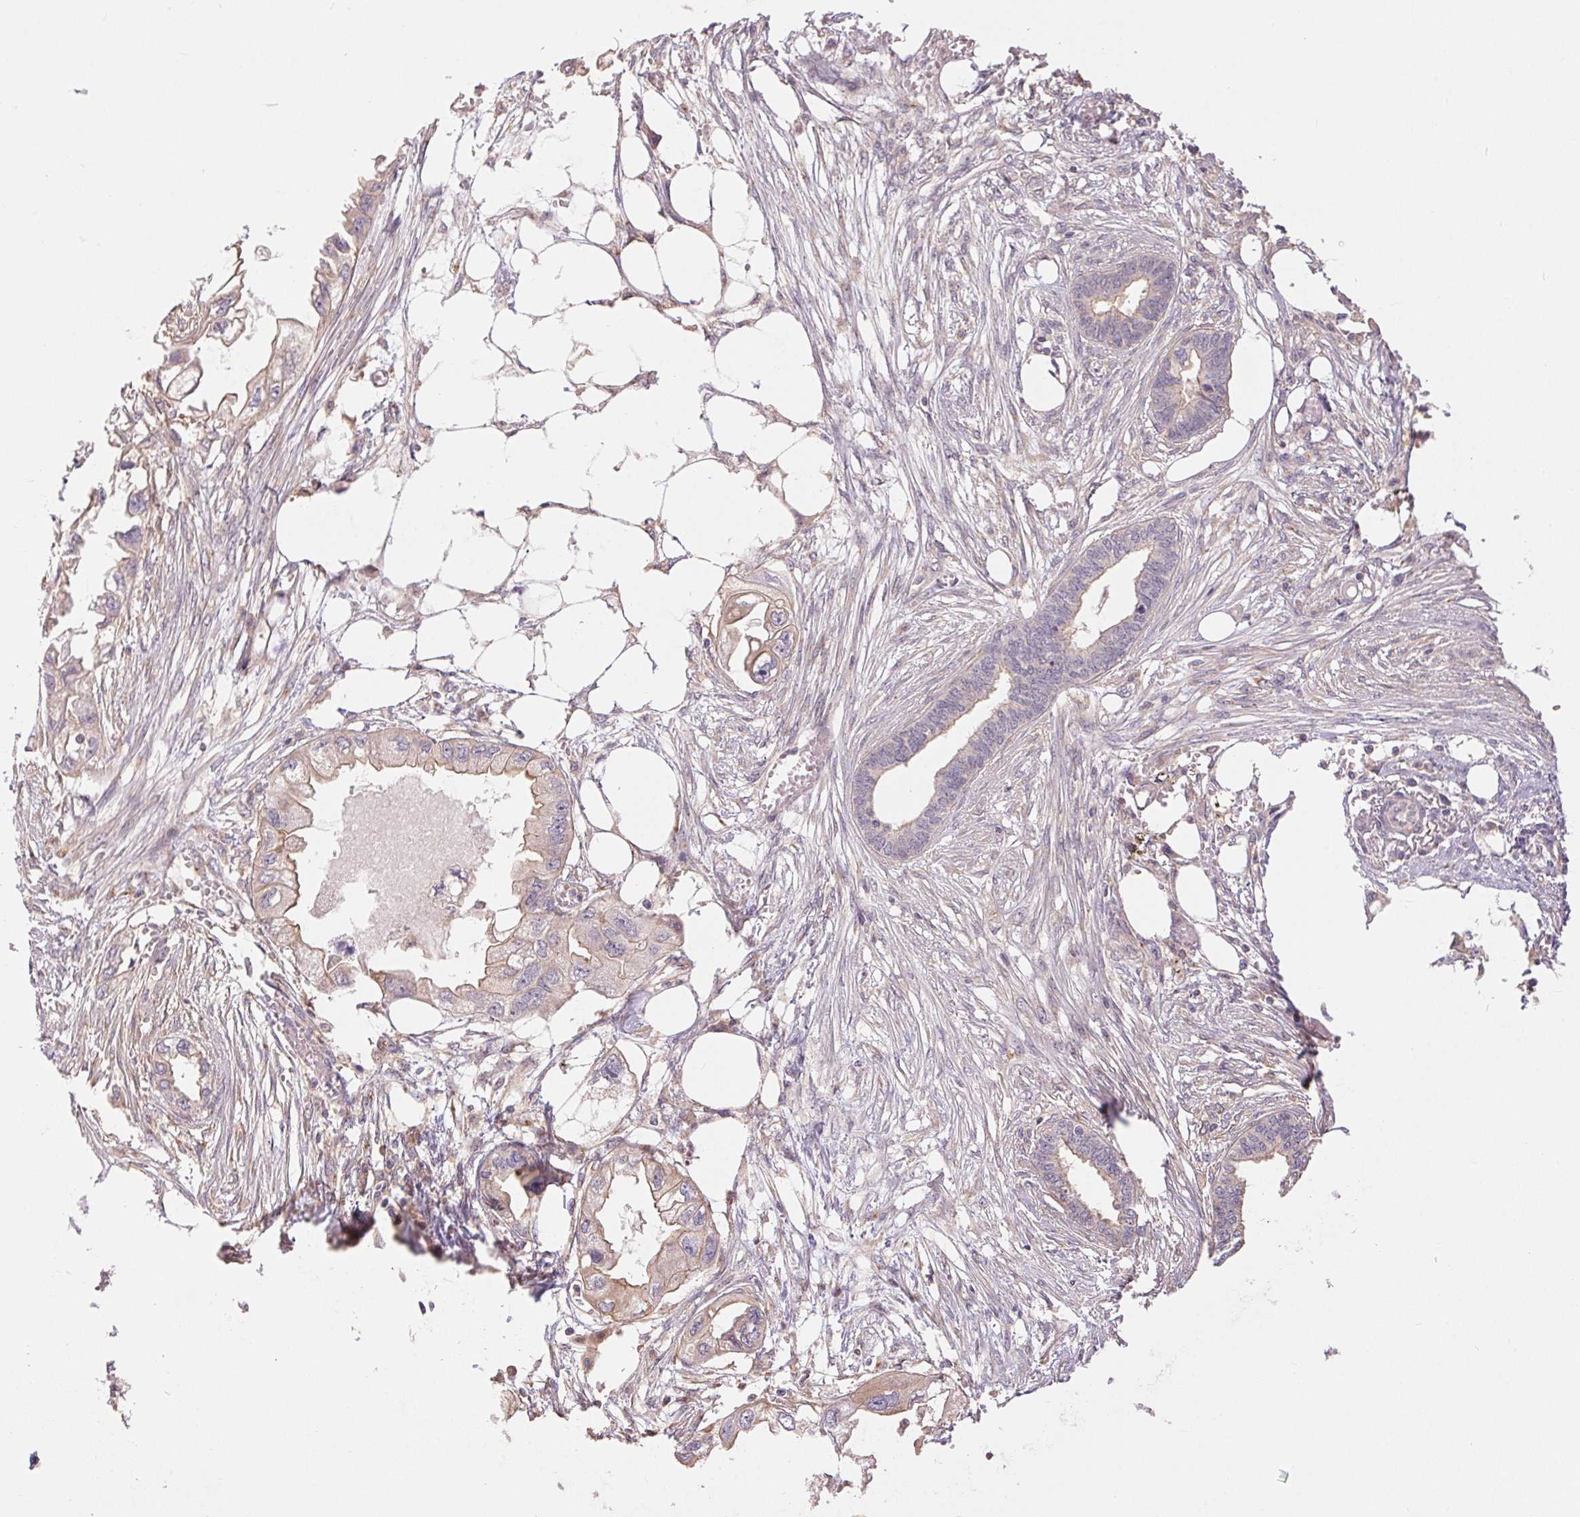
{"staining": {"intensity": "weak", "quantity": "<25%", "location": "cytoplasmic/membranous"}, "tissue": "endometrial cancer", "cell_type": "Tumor cells", "image_type": "cancer", "snomed": [{"axis": "morphology", "description": "Adenocarcinoma, NOS"}, {"axis": "morphology", "description": "Adenocarcinoma, metastatic, NOS"}, {"axis": "topography", "description": "Adipose tissue"}, {"axis": "topography", "description": "Endometrium"}], "caption": "Histopathology image shows no significant protein expression in tumor cells of endometrial cancer. (IHC, brightfield microscopy, high magnification).", "gene": "MAPKAPK2", "patient": {"sex": "female", "age": 67}}